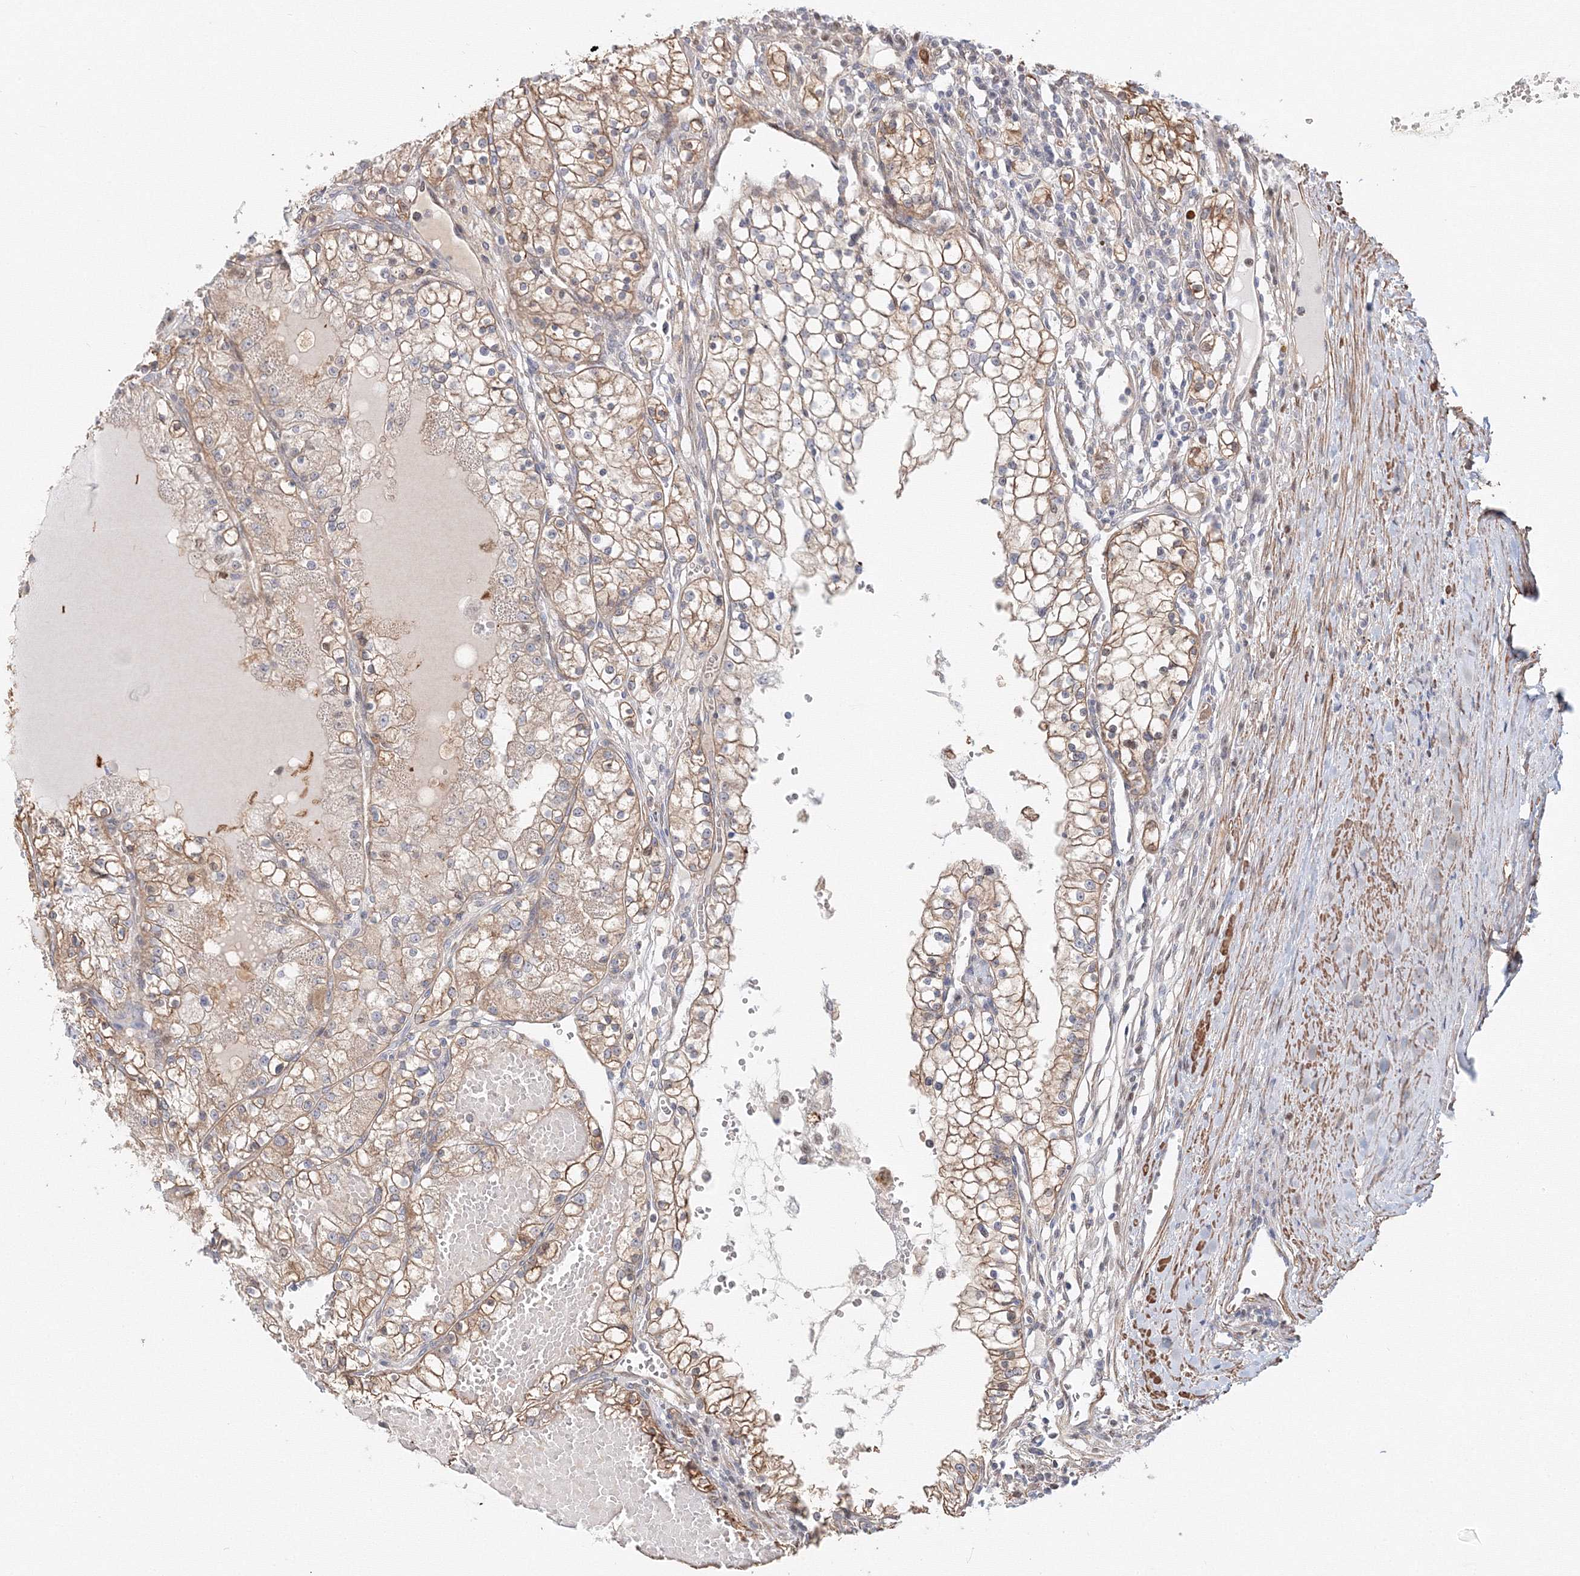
{"staining": {"intensity": "moderate", "quantity": ">75%", "location": "cytoplasmic/membranous"}, "tissue": "renal cancer", "cell_type": "Tumor cells", "image_type": "cancer", "snomed": [{"axis": "morphology", "description": "Normal tissue, NOS"}, {"axis": "morphology", "description": "Adenocarcinoma, NOS"}, {"axis": "topography", "description": "Kidney"}], "caption": "Tumor cells exhibit medium levels of moderate cytoplasmic/membranous expression in approximately >75% of cells in human renal cancer.", "gene": "ARHGAP21", "patient": {"sex": "male", "age": 68}}